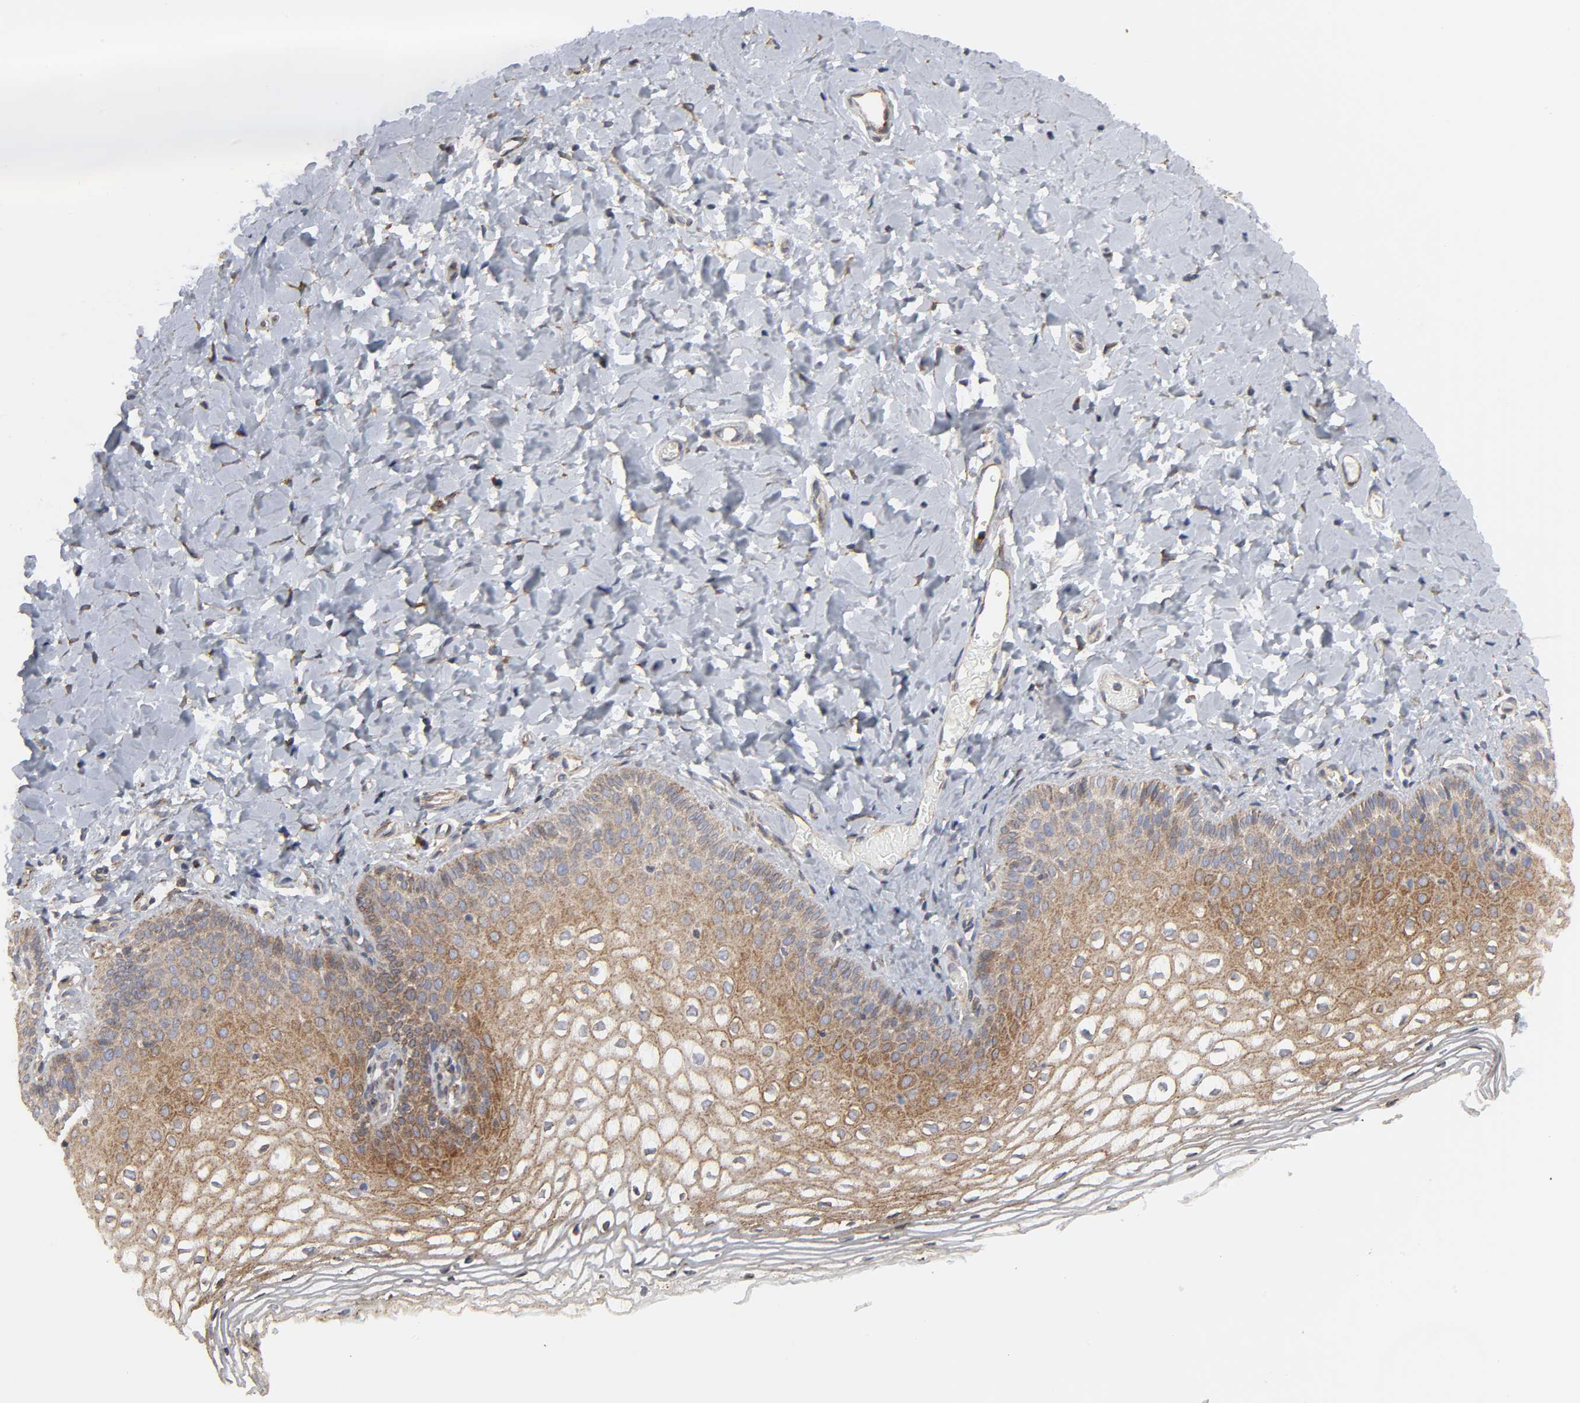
{"staining": {"intensity": "moderate", "quantity": ">75%", "location": "cytoplasmic/membranous"}, "tissue": "vagina", "cell_type": "Squamous epithelial cells", "image_type": "normal", "snomed": [{"axis": "morphology", "description": "Normal tissue, NOS"}, {"axis": "topography", "description": "Vagina"}], "caption": "Protein expression analysis of benign vagina reveals moderate cytoplasmic/membranous expression in about >75% of squamous epithelial cells.", "gene": "POR", "patient": {"sex": "female", "age": 55}}